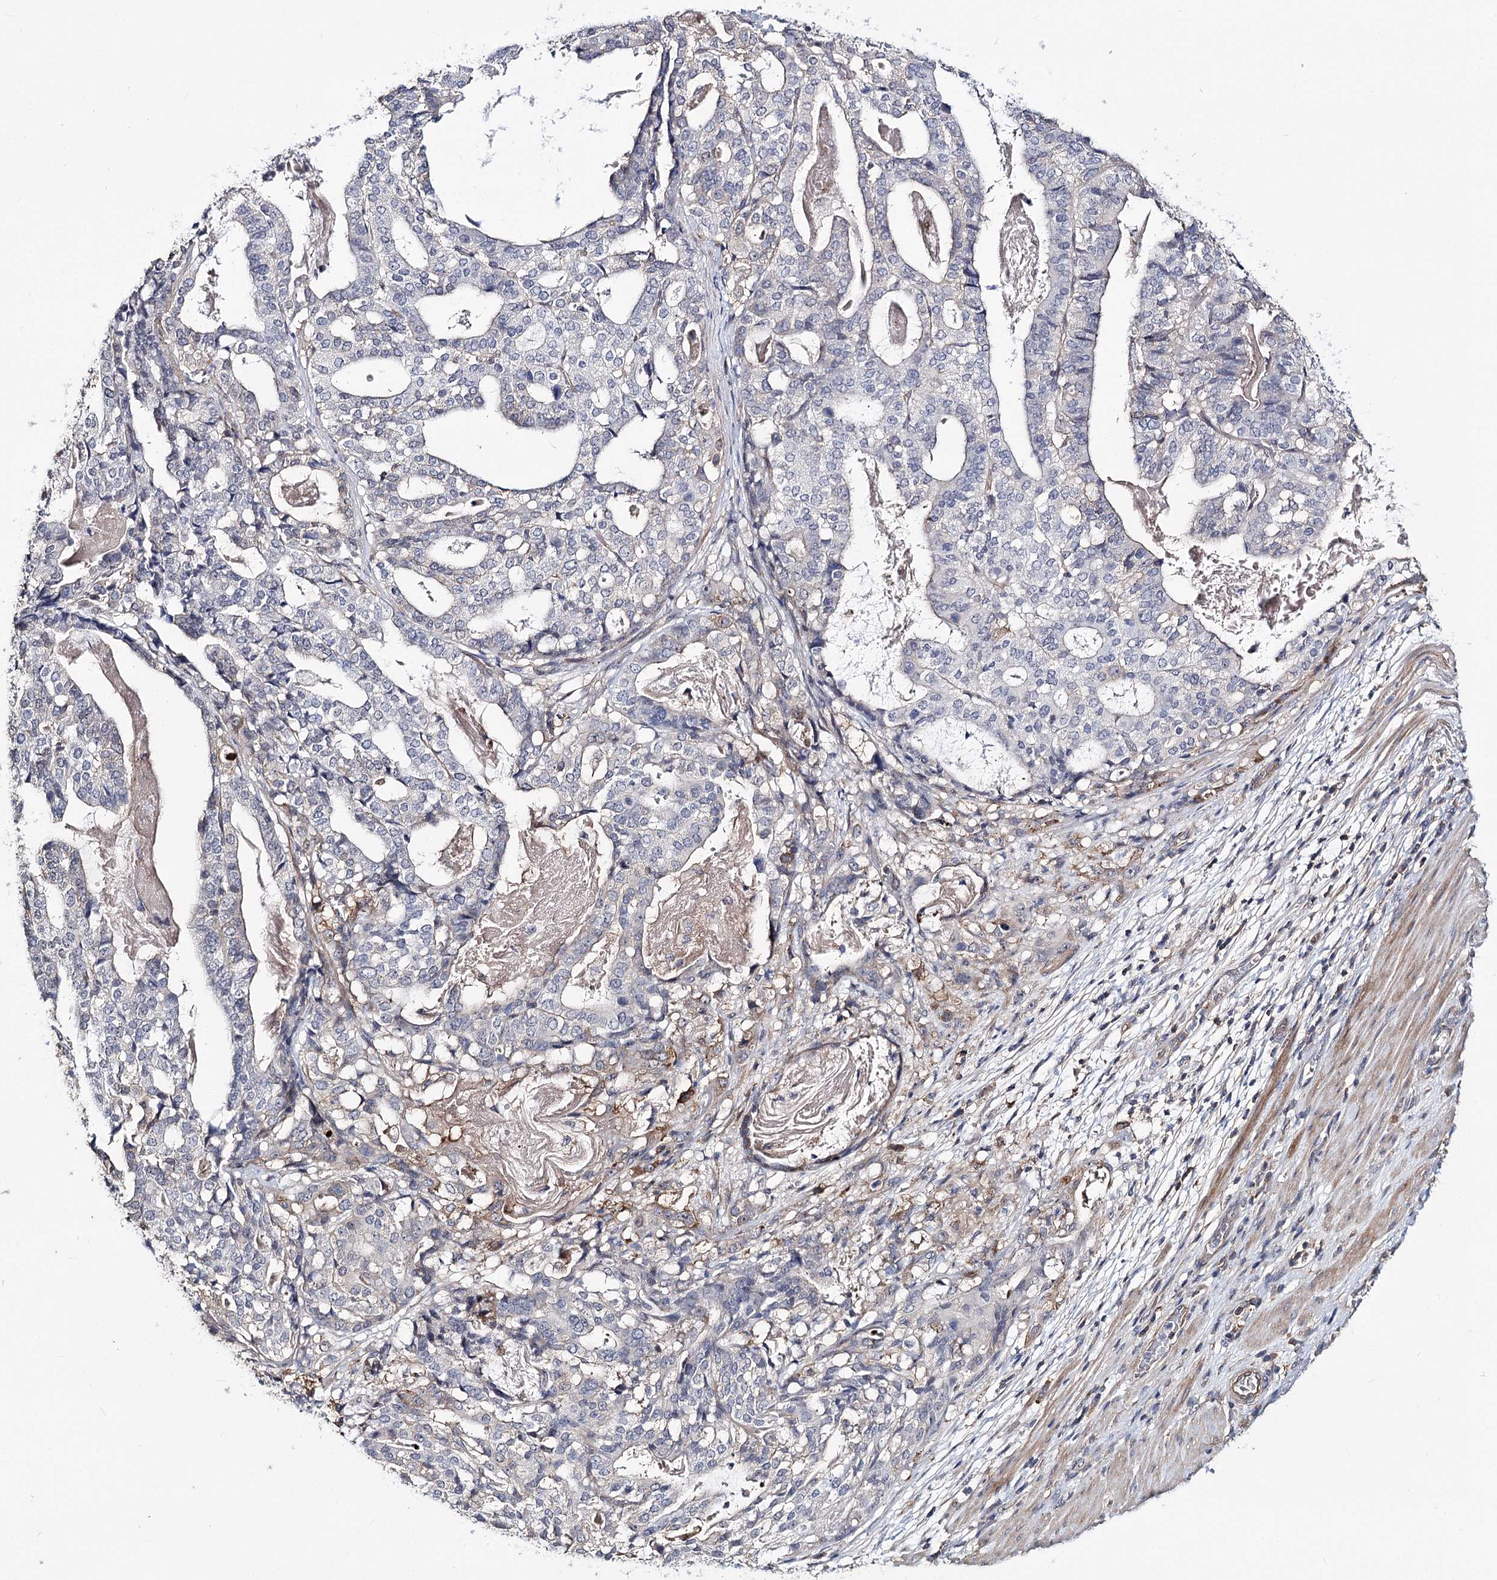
{"staining": {"intensity": "negative", "quantity": "none", "location": "none"}, "tissue": "stomach cancer", "cell_type": "Tumor cells", "image_type": "cancer", "snomed": [{"axis": "morphology", "description": "Adenocarcinoma, NOS"}, {"axis": "topography", "description": "Stomach"}], "caption": "Immunohistochemistry (IHC) micrograph of stomach cancer stained for a protein (brown), which exhibits no staining in tumor cells. (IHC, brightfield microscopy, high magnification).", "gene": "TMEM218", "patient": {"sex": "male", "age": 48}}